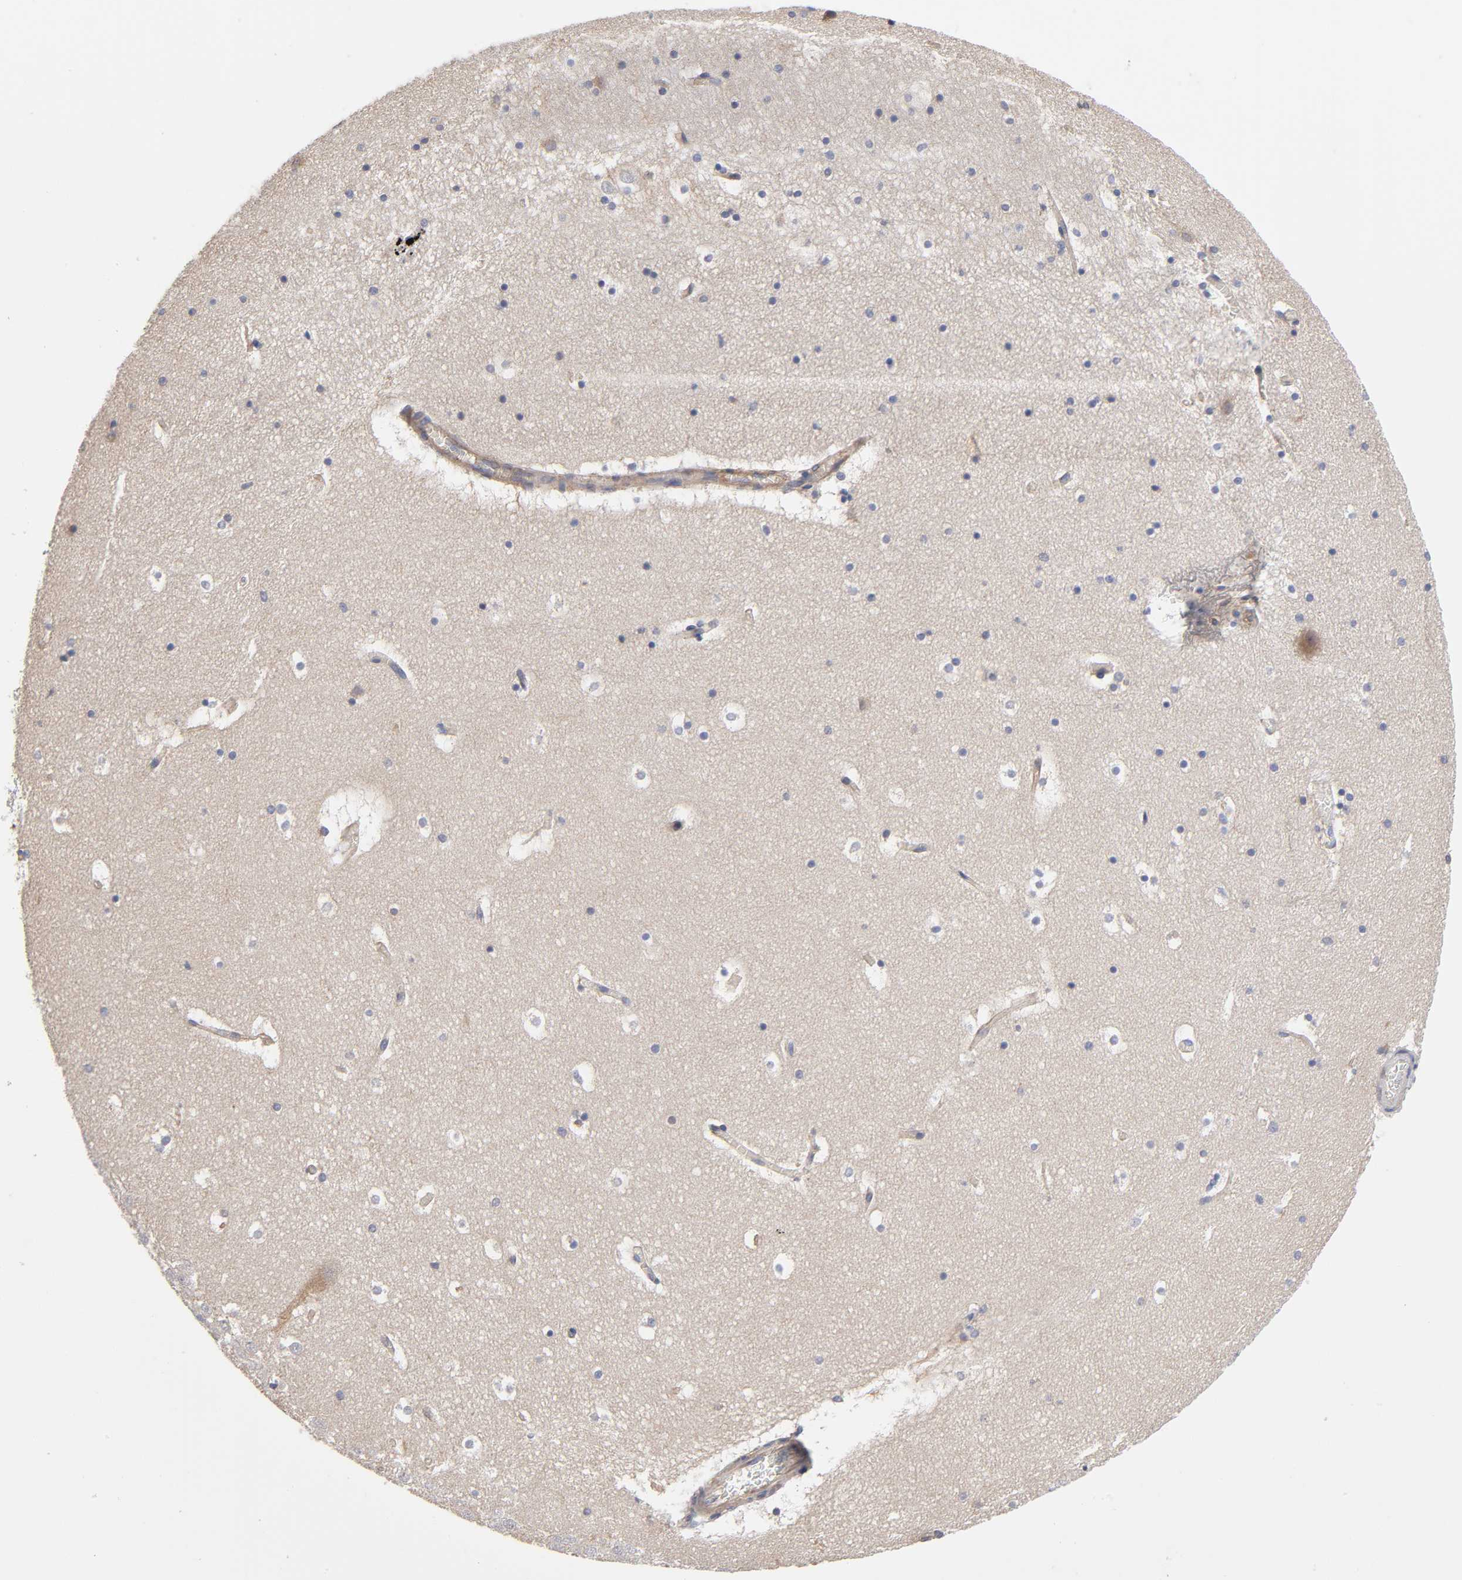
{"staining": {"intensity": "weak", "quantity": "<25%", "location": "cytoplasmic/membranous"}, "tissue": "hippocampus", "cell_type": "Glial cells", "image_type": "normal", "snomed": [{"axis": "morphology", "description": "Normal tissue, NOS"}, {"axis": "topography", "description": "Hippocampus"}], "caption": "High magnification brightfield microscopy of unremarkable hippocampus stained with DAB (brown) and counterstained with hematoxylin (blue): glial cells show no significant staining.", "gene": "STRN3", "patient": {"sex": "male", "age": 45}}